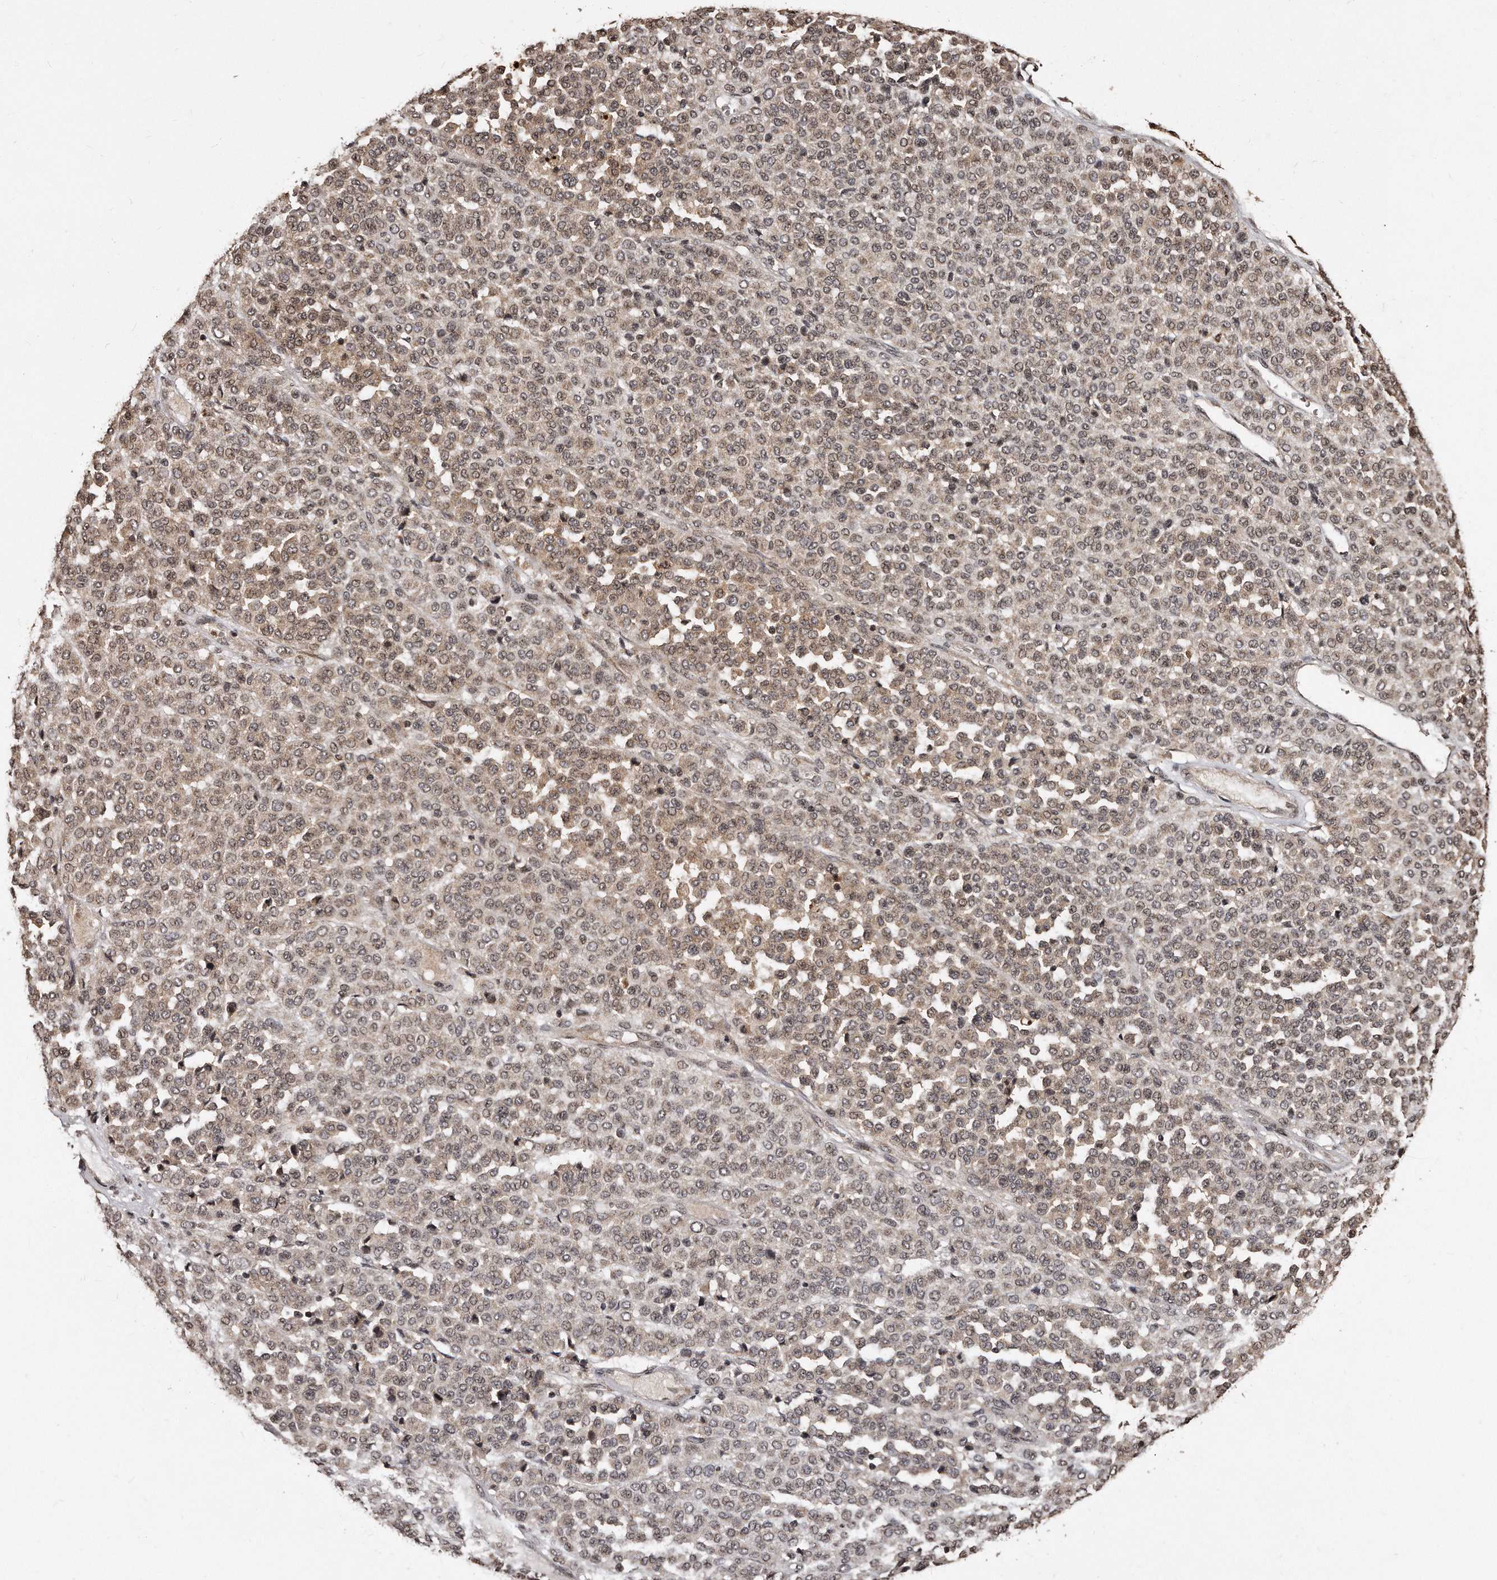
{"staining": {"intensity": "weak", "quantity": ">75%", "location": "cytoplasmic/membranous,nuclear"}, "tissue": "melanoma", "cell_type": "Tumor cells", "image_type": "cancer", "snomed": [{"axis": "morphology", "description": "Malignant melanoma, Metastatic site"}, {"axis": "topography", "description": "Pancreas"}], "caption": "Protein staining demonstrates weak cytoplasmic/membranous and nuclear positivity in about >75% of tumor cells in melanoma.", "gene": "TSHR", "patient": {"sex": "female", "age": 30}}